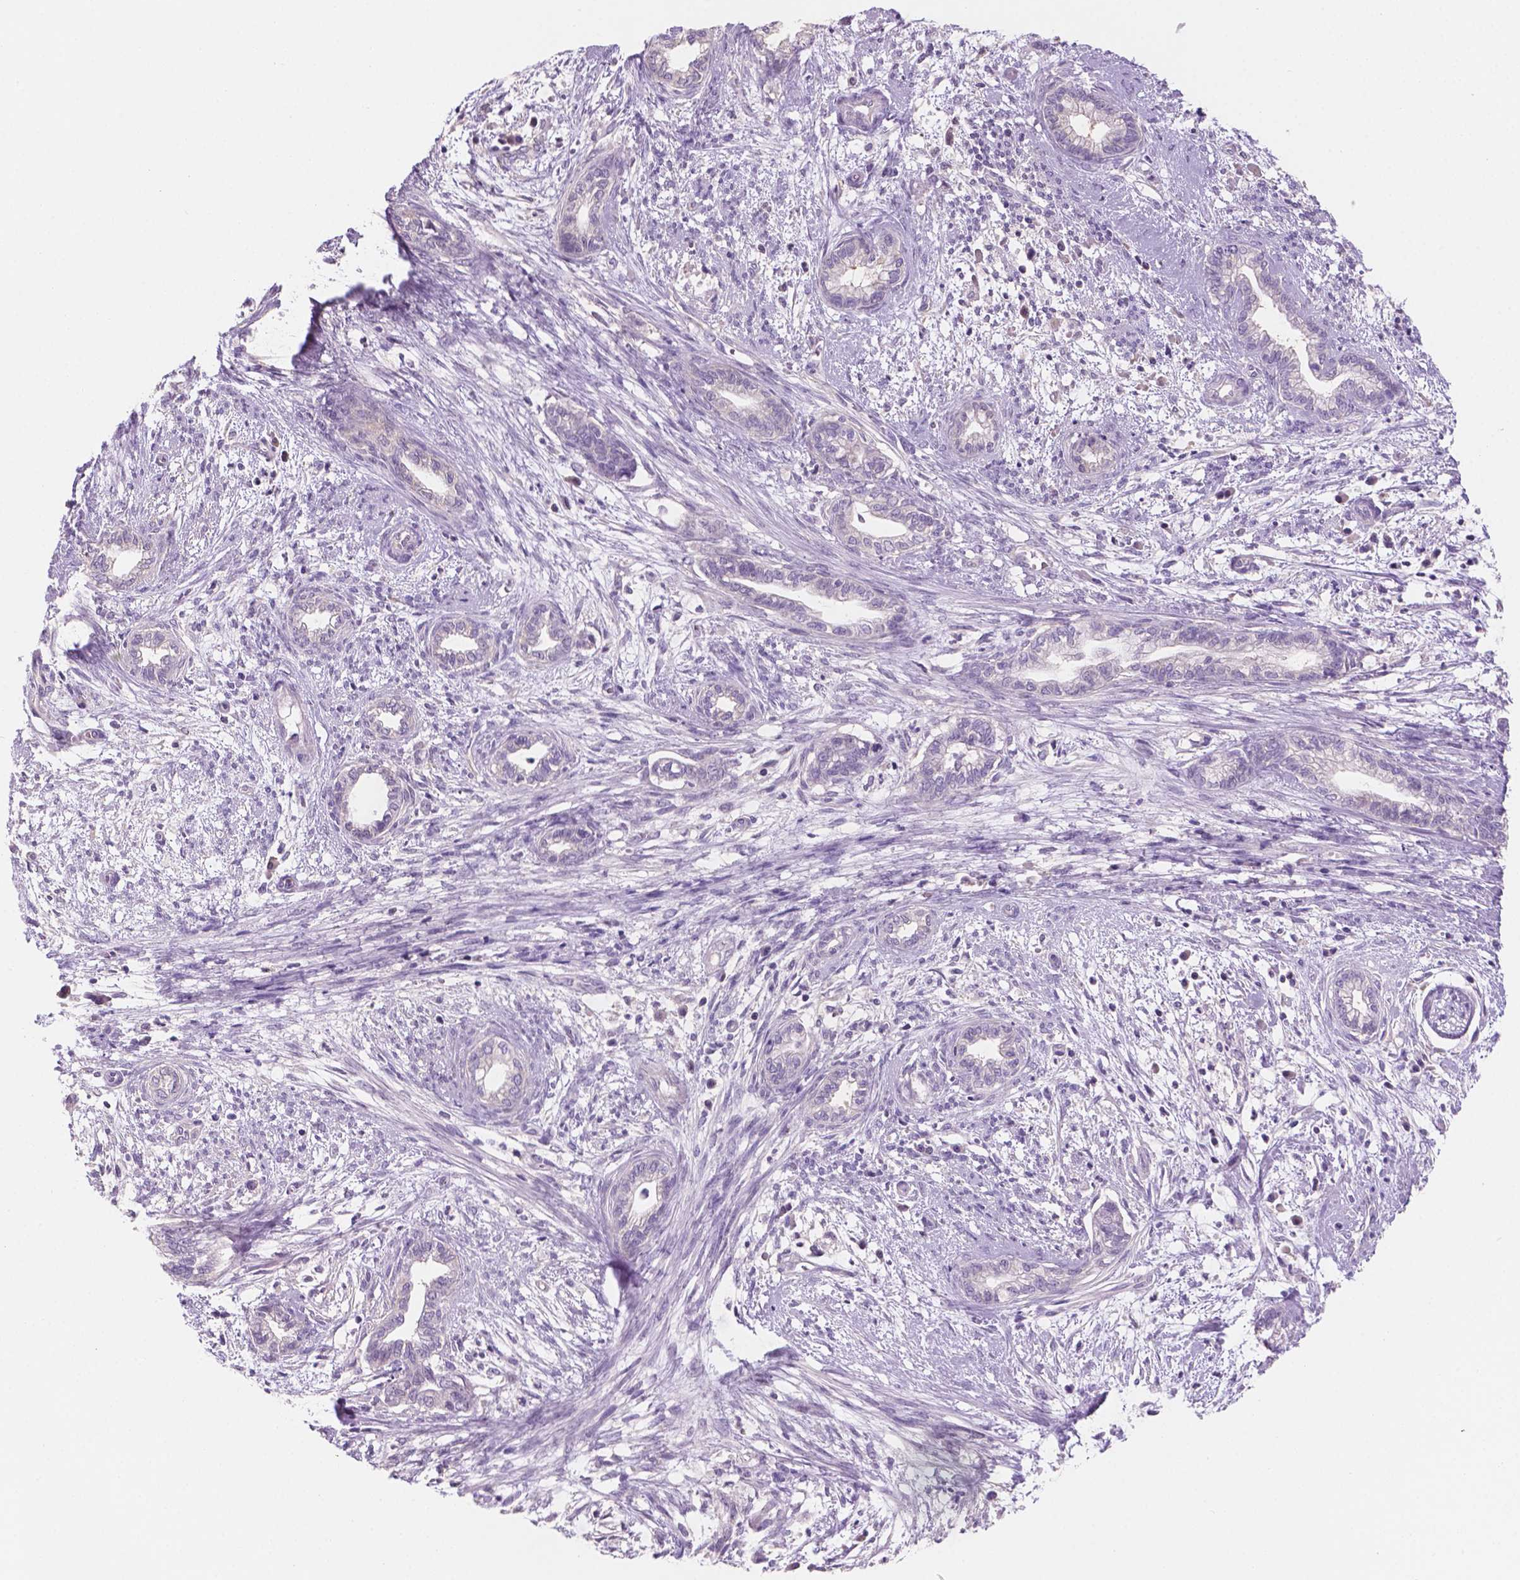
{"staining": {"intensity": "negative", "quantity": "none", "location": "none"}, "tissue": "cervical cancer", "cell_type": "Tumor cells", "image_type": "cancer", "snomed": [{"axis": "morphology", "description": "Adenocarcinoma, NOS"}, {"axis": "topography", "description": "Cervix"}], "caption": "The histopathology image displays no significant staining in tumor cells of cervical cancer.", "gene": "SBSN", "patient": {"sex": "female", "age": 62}}